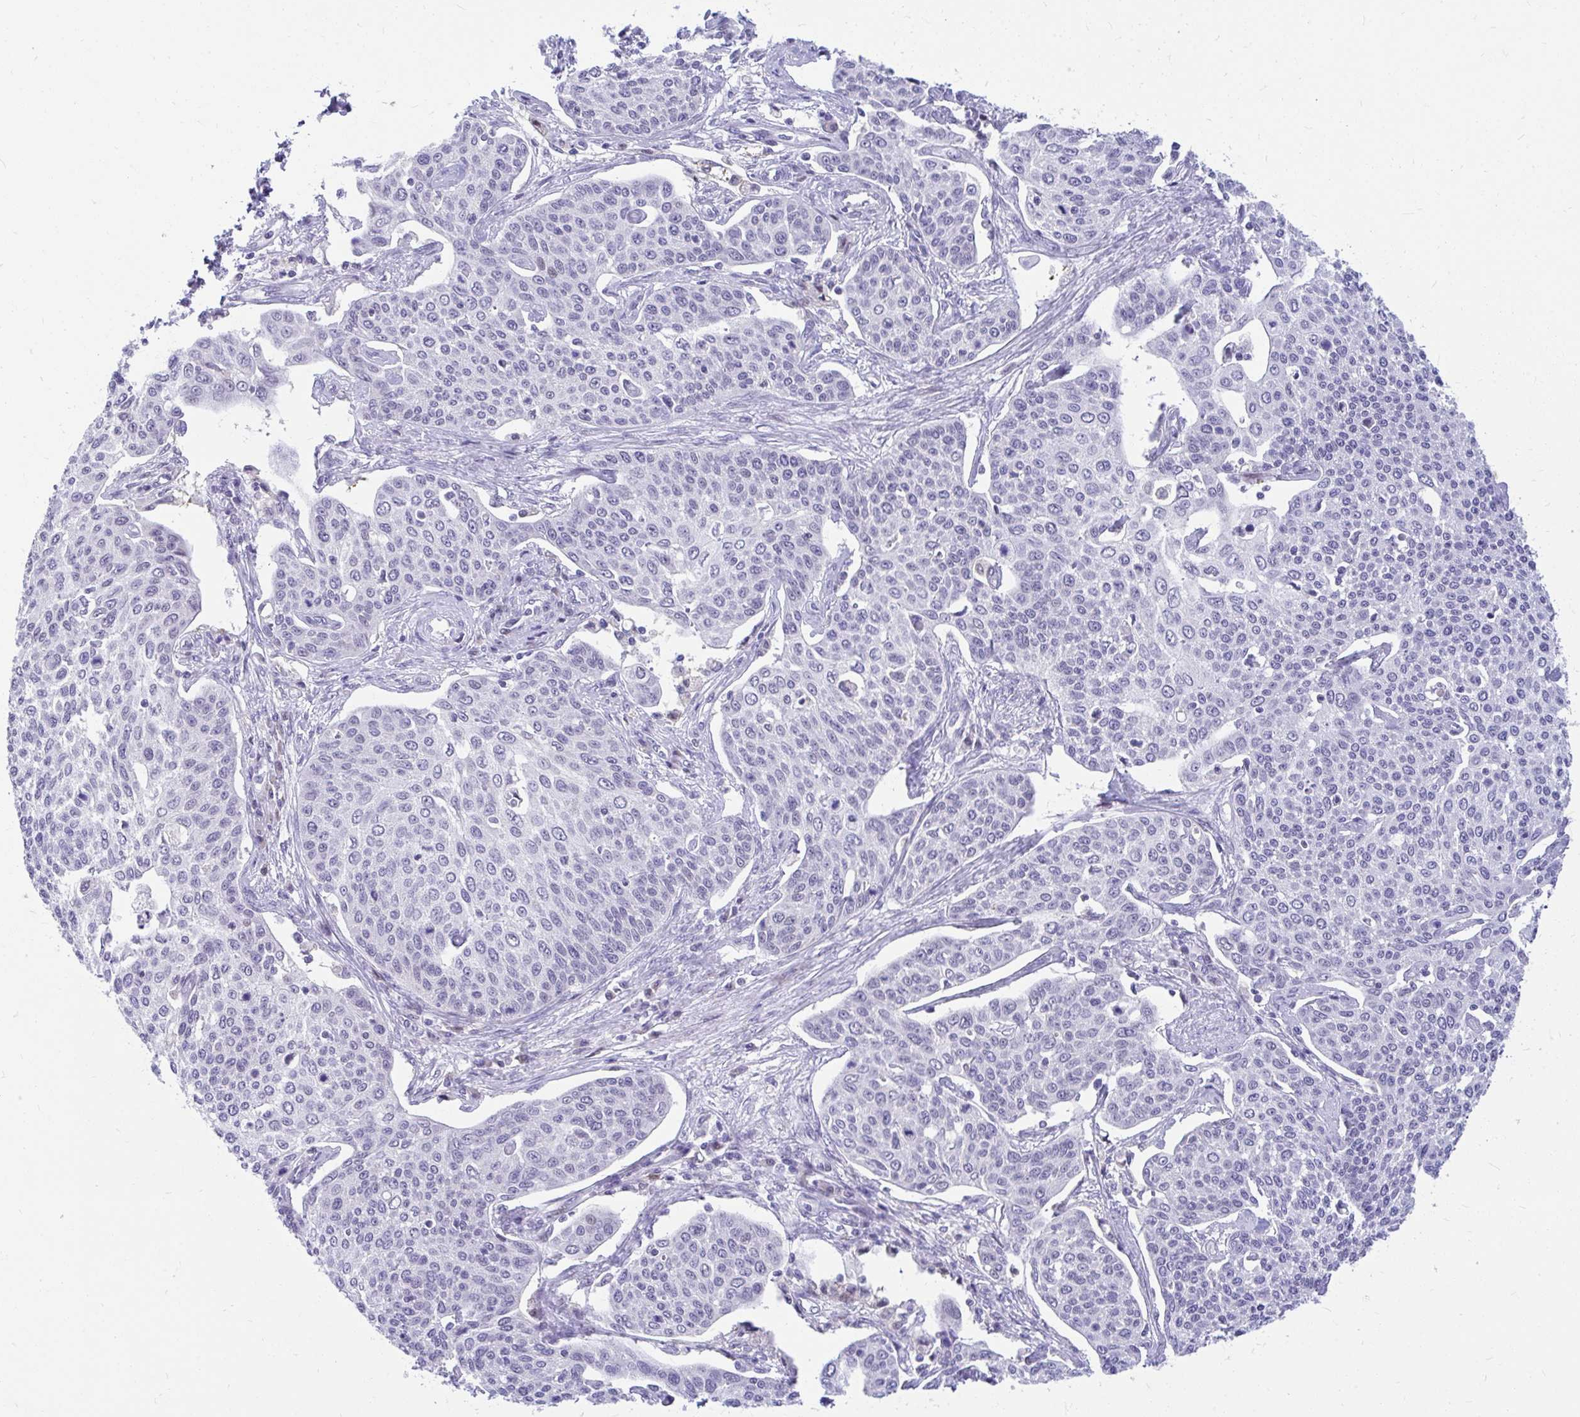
{"staining": {"intensity": "negative", "quantity": "none", "location": "none"}, "tissue": "cervical cancer", "cell_type": "Tumor cells", "image_type": "cancer", "snomed": [{"axis": "morphology", "description": "Squamous cell carcinoma, NOS"}, {"axis": "topography", "description": "Cervix"}], "caption": "Tumor cells show no significant protein positivity in squamous cell carcinoma (cervical).", "gene": "GLB1L2", "patient": {"sex": "female", "age": 34}}